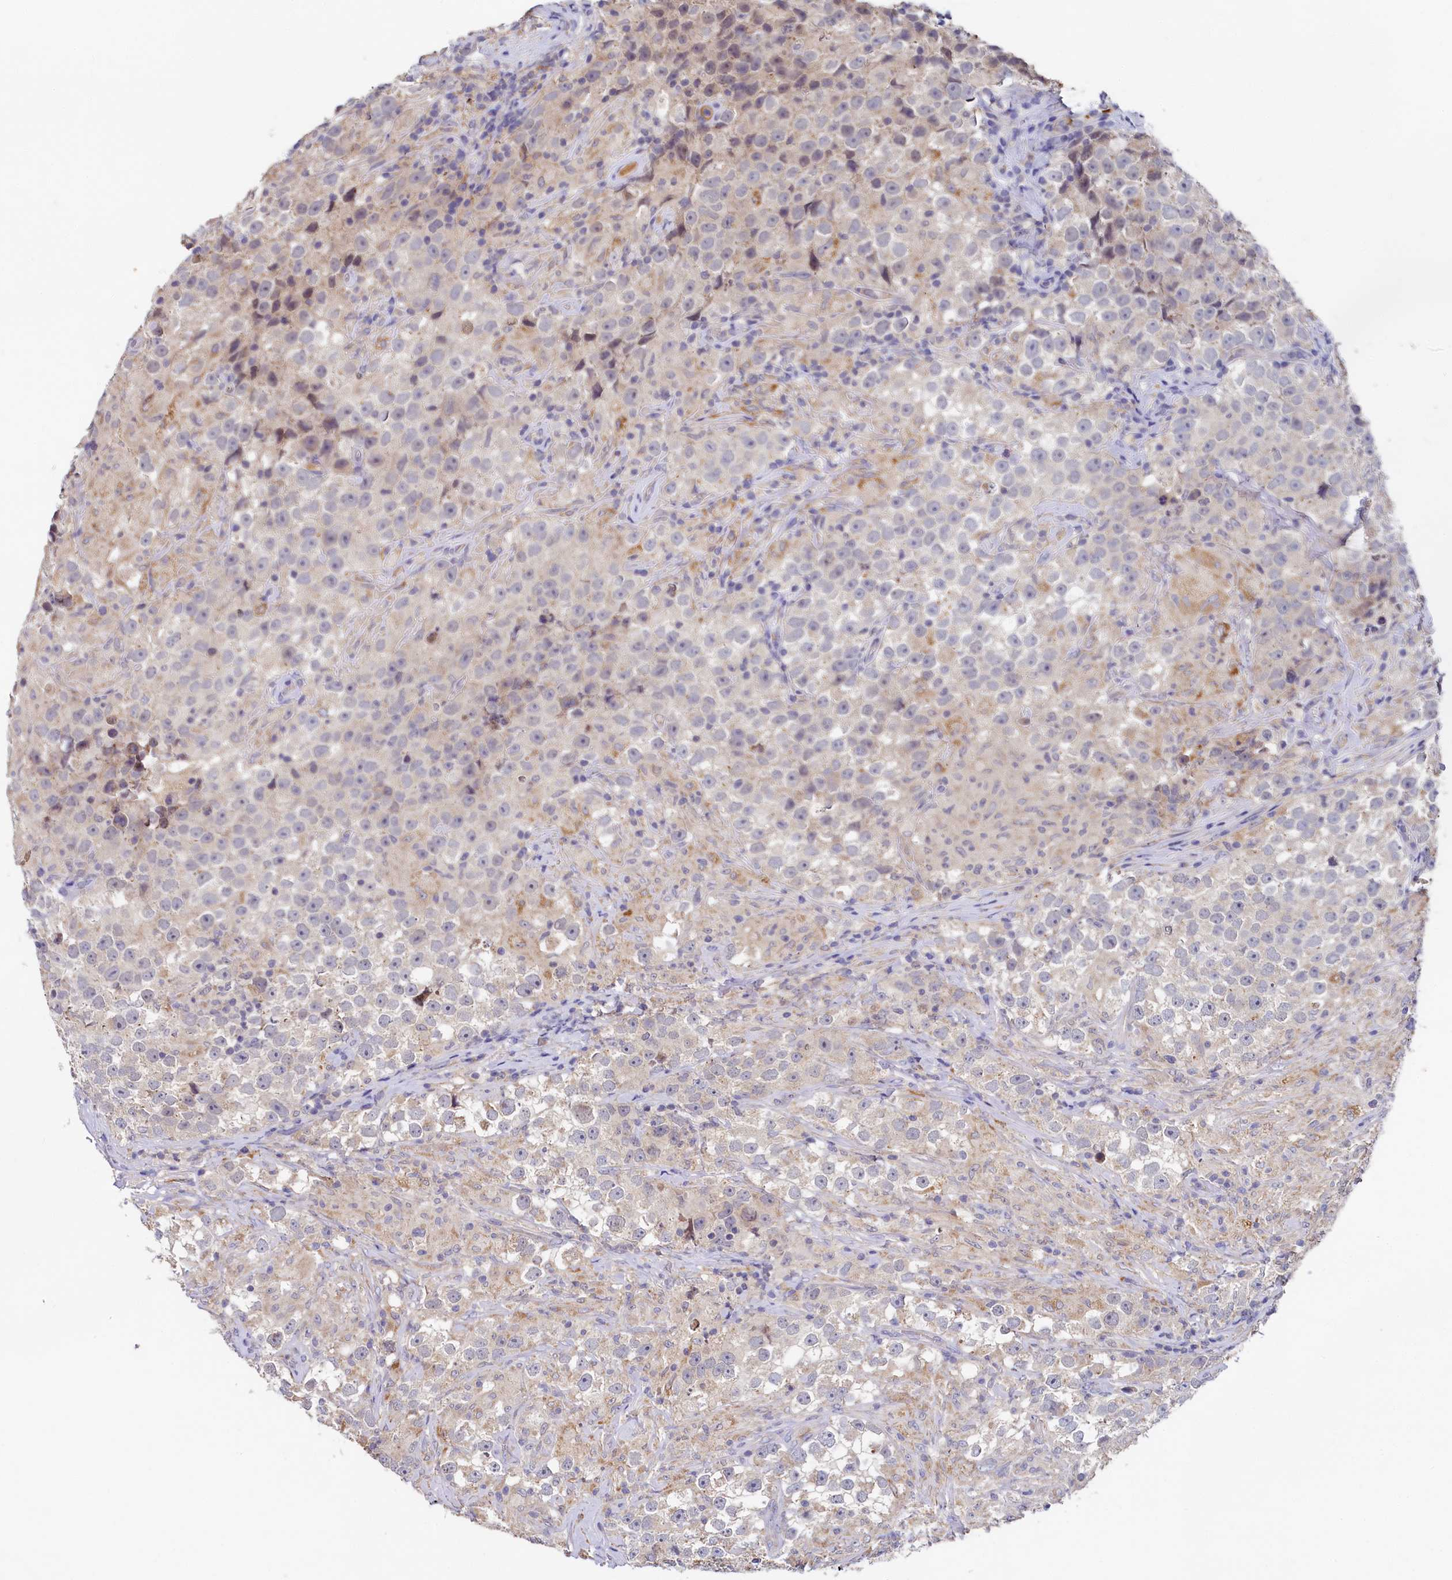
{"staining": {"intensity": "negative", "quantity": "none", "location": "none"}, "tissue": "testis cancer", "cell_type": "Tumor cells", "image_type": "cancer", "snomed": [{"axis": "morphology", "description": "Seminoma, NOS"}, {"axis": "topography", "description": "Testis"}], "caption": "DAB (3,3'-diaminobenzidine) immunohistochemical staining of testis seminoma demonstrates no significant expression in tumor cells.", "gene": "SPINK9", "patient": {"sex": "male", "age": 46}}